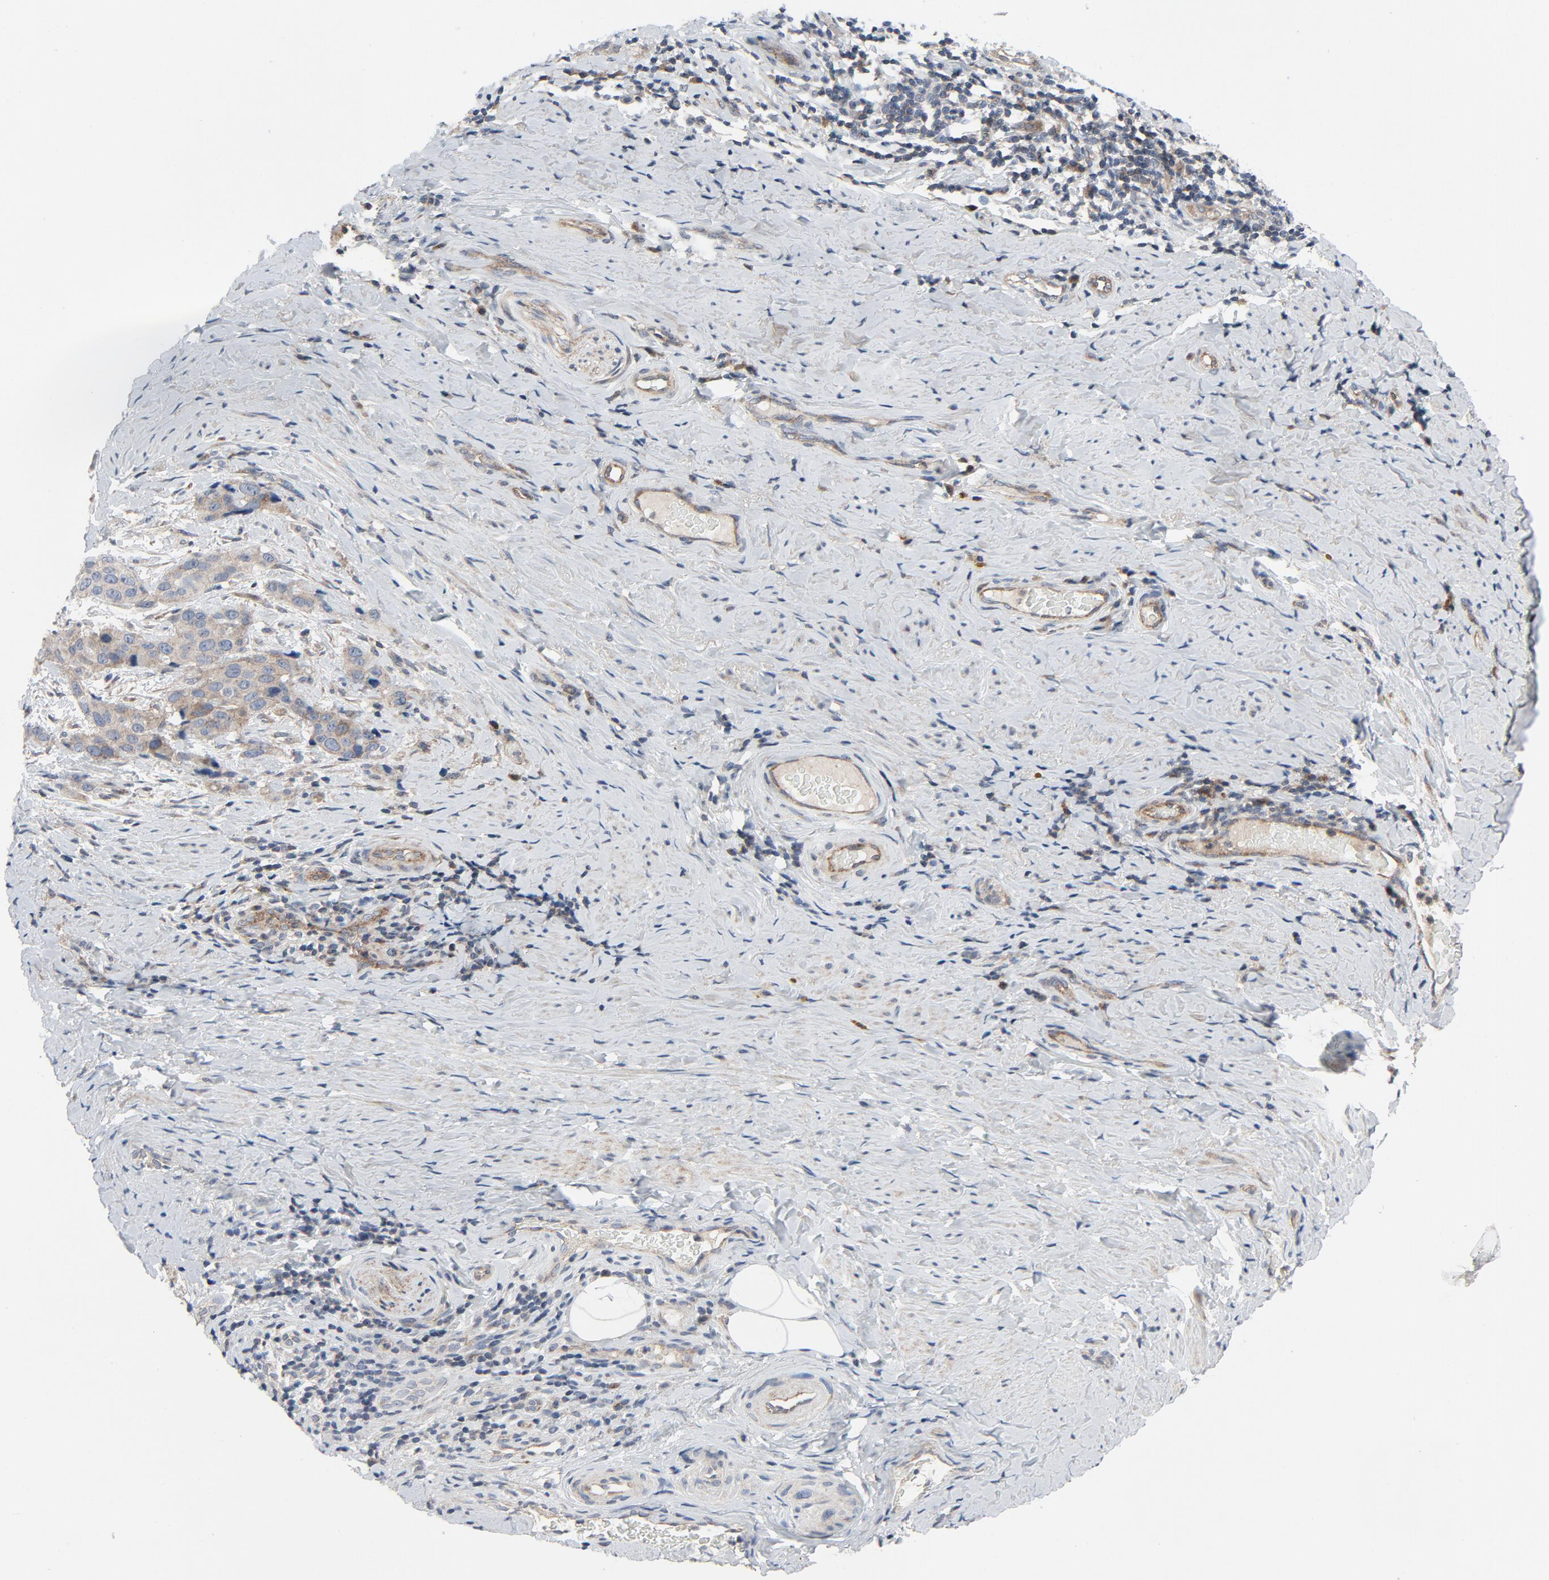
{"staining": {"intensity": "moderate", "quantity": ">75%", "location": "cytoplasmic/membranous"}, "tissue": "cervical cancer", "cell_type": "Tumor cells", "image_type": "cancer", "snomed": [{"axis": "morphology", "description": "Squamous cell carcinoma, NOS"}, {"axis": "topography", "description": "Cervix"}], "caption": "The image demonstrates staining of cervical cancer (squamous cell carcinoma), revealing moderate cytoplasmic/membranous protein staining (brown color) within tumor cells.", "gene": "TSG101", "patient": {"sex": "female", "age": 54}}